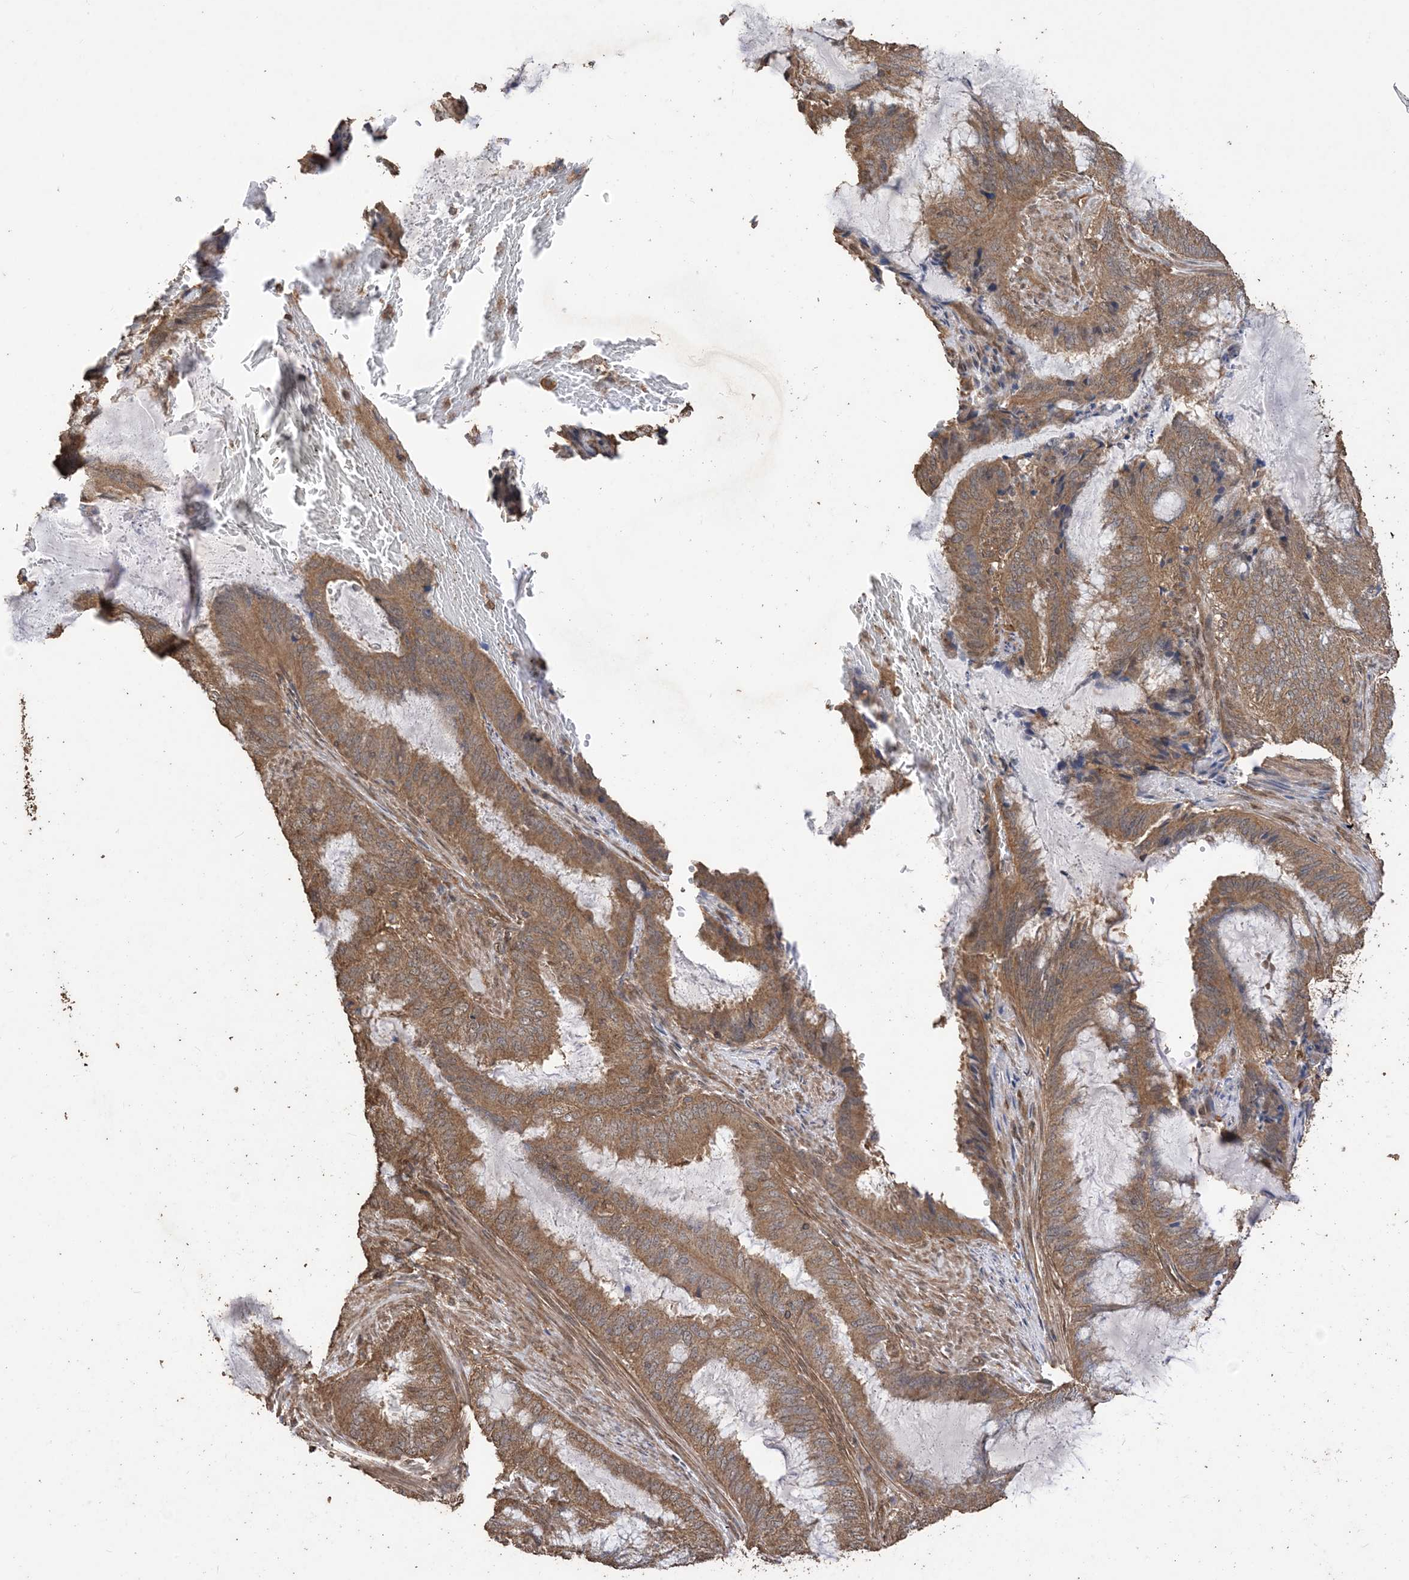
{"staining": {"intensity": "moderate", "quantity": ">75%", "location": "cytoplasmic/membranous"}, "tissue": "endometrial cancer", "cell_type": "Tumor cells", "image_type": "cancer", "snomed": [{"axis": "morphology", "description": "Adenocarcinoma, NOS"}, {"axis": "topography", "description": "Endometrium"}], "caption": "Endometrial cancer (adenocarcinoma) tissue demonstrates moderate cytoplasmic/membranous expression in about >75% of tumor cells", "gene": "ZKSCAN5", "patient": {"sex": "female", "age": 51}}